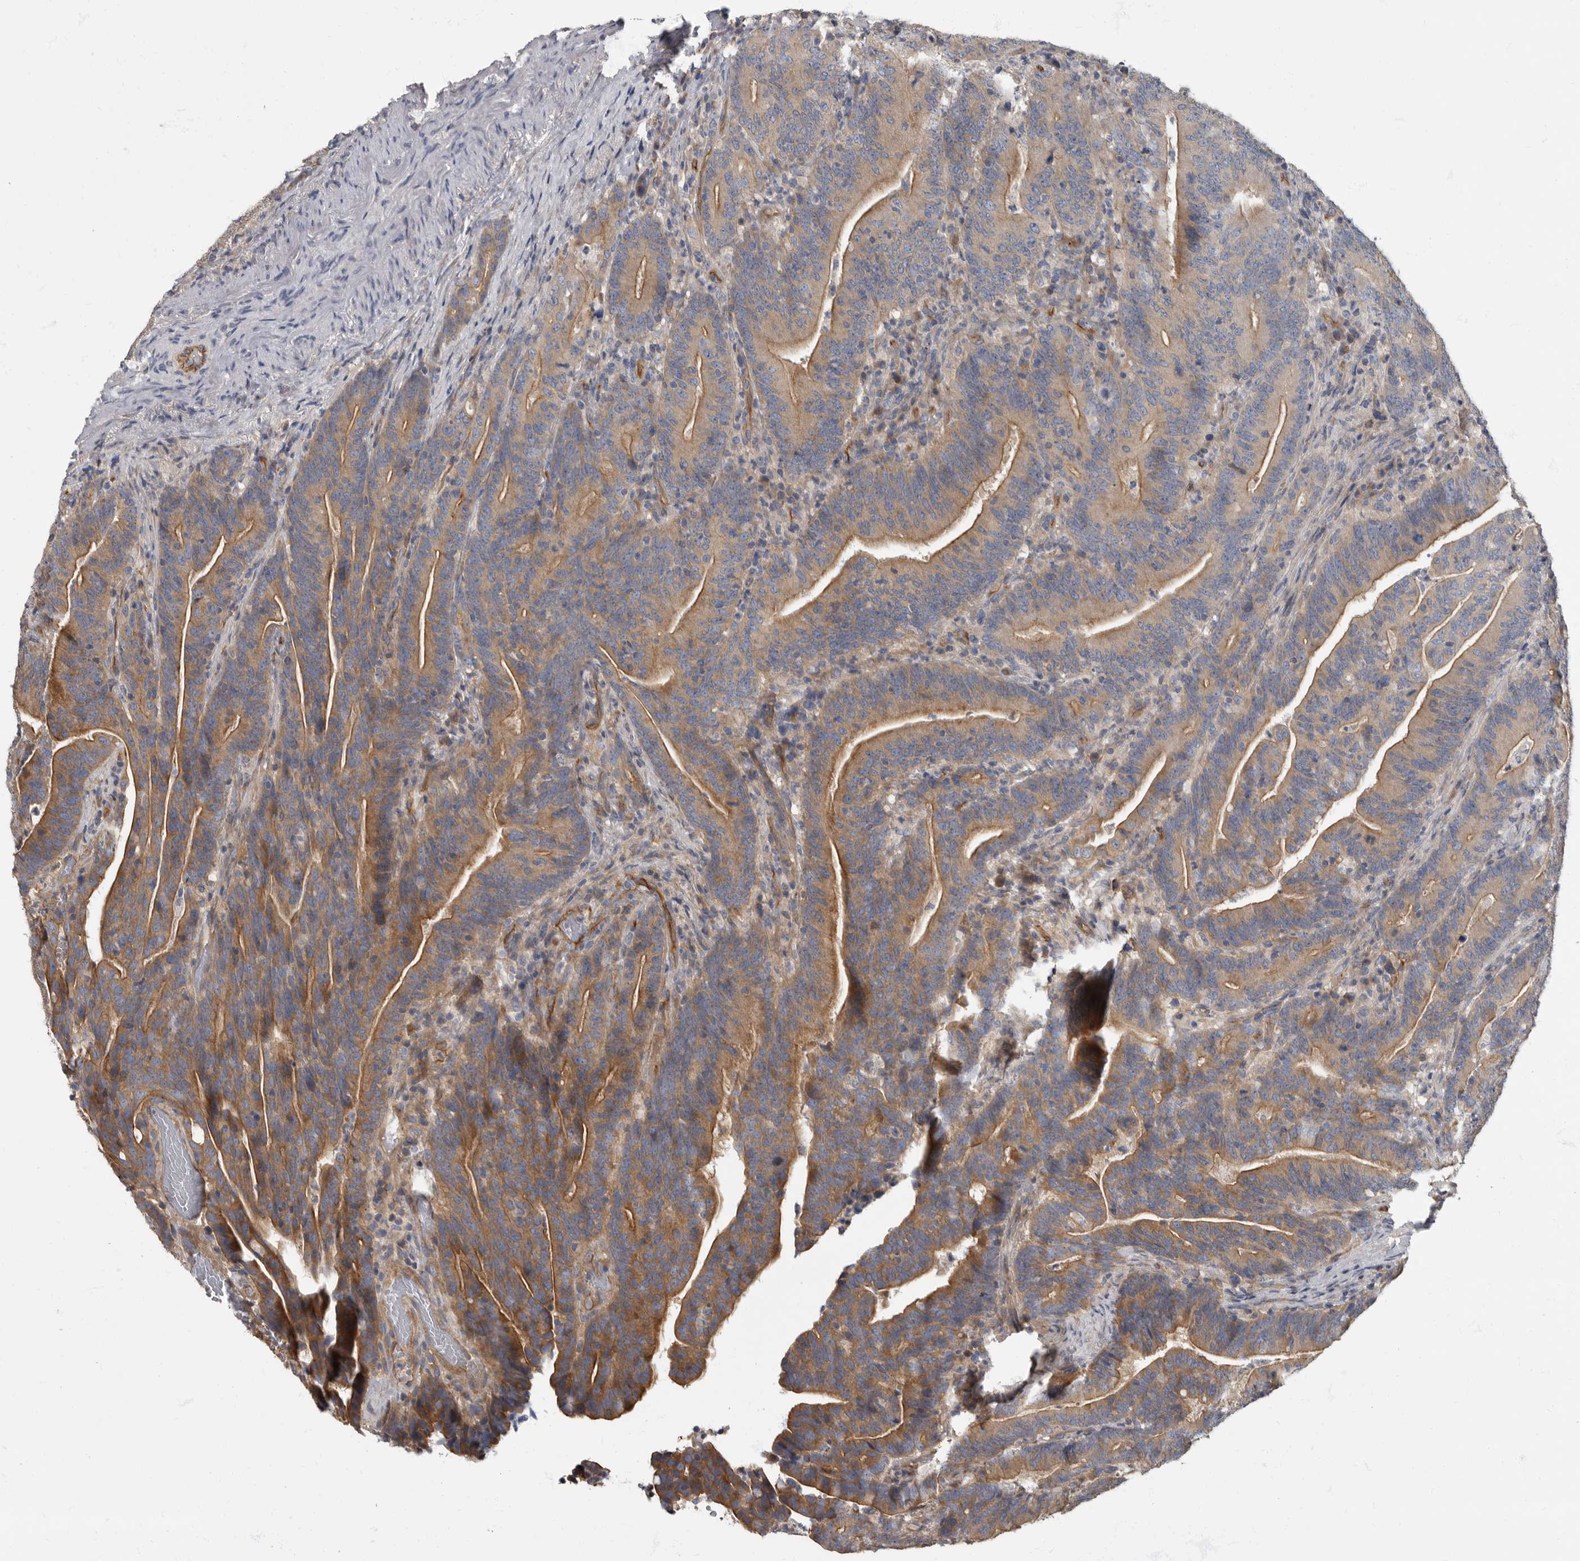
{"staining": {"intensity": "moderate", "quantity": ">75%", "location": "cytoplasmic/membranous"}, "tissue": "colorectal cancer", "cell_type": "Tumor cells", "image_type": "cancer", "snomed": [{"axis": "morphology", "description": "Adenocarcinoma, NOS"}, {"axis": "topography", "description": "Colon"}], "caption": "A brown stain labels moderate cytoplasmic/membranous staining of a protein in colorectal cancer (adenocarcinoma) tumor cells.", "gene": "PDK1", "patient": {"sex": "female", "age": 66}}